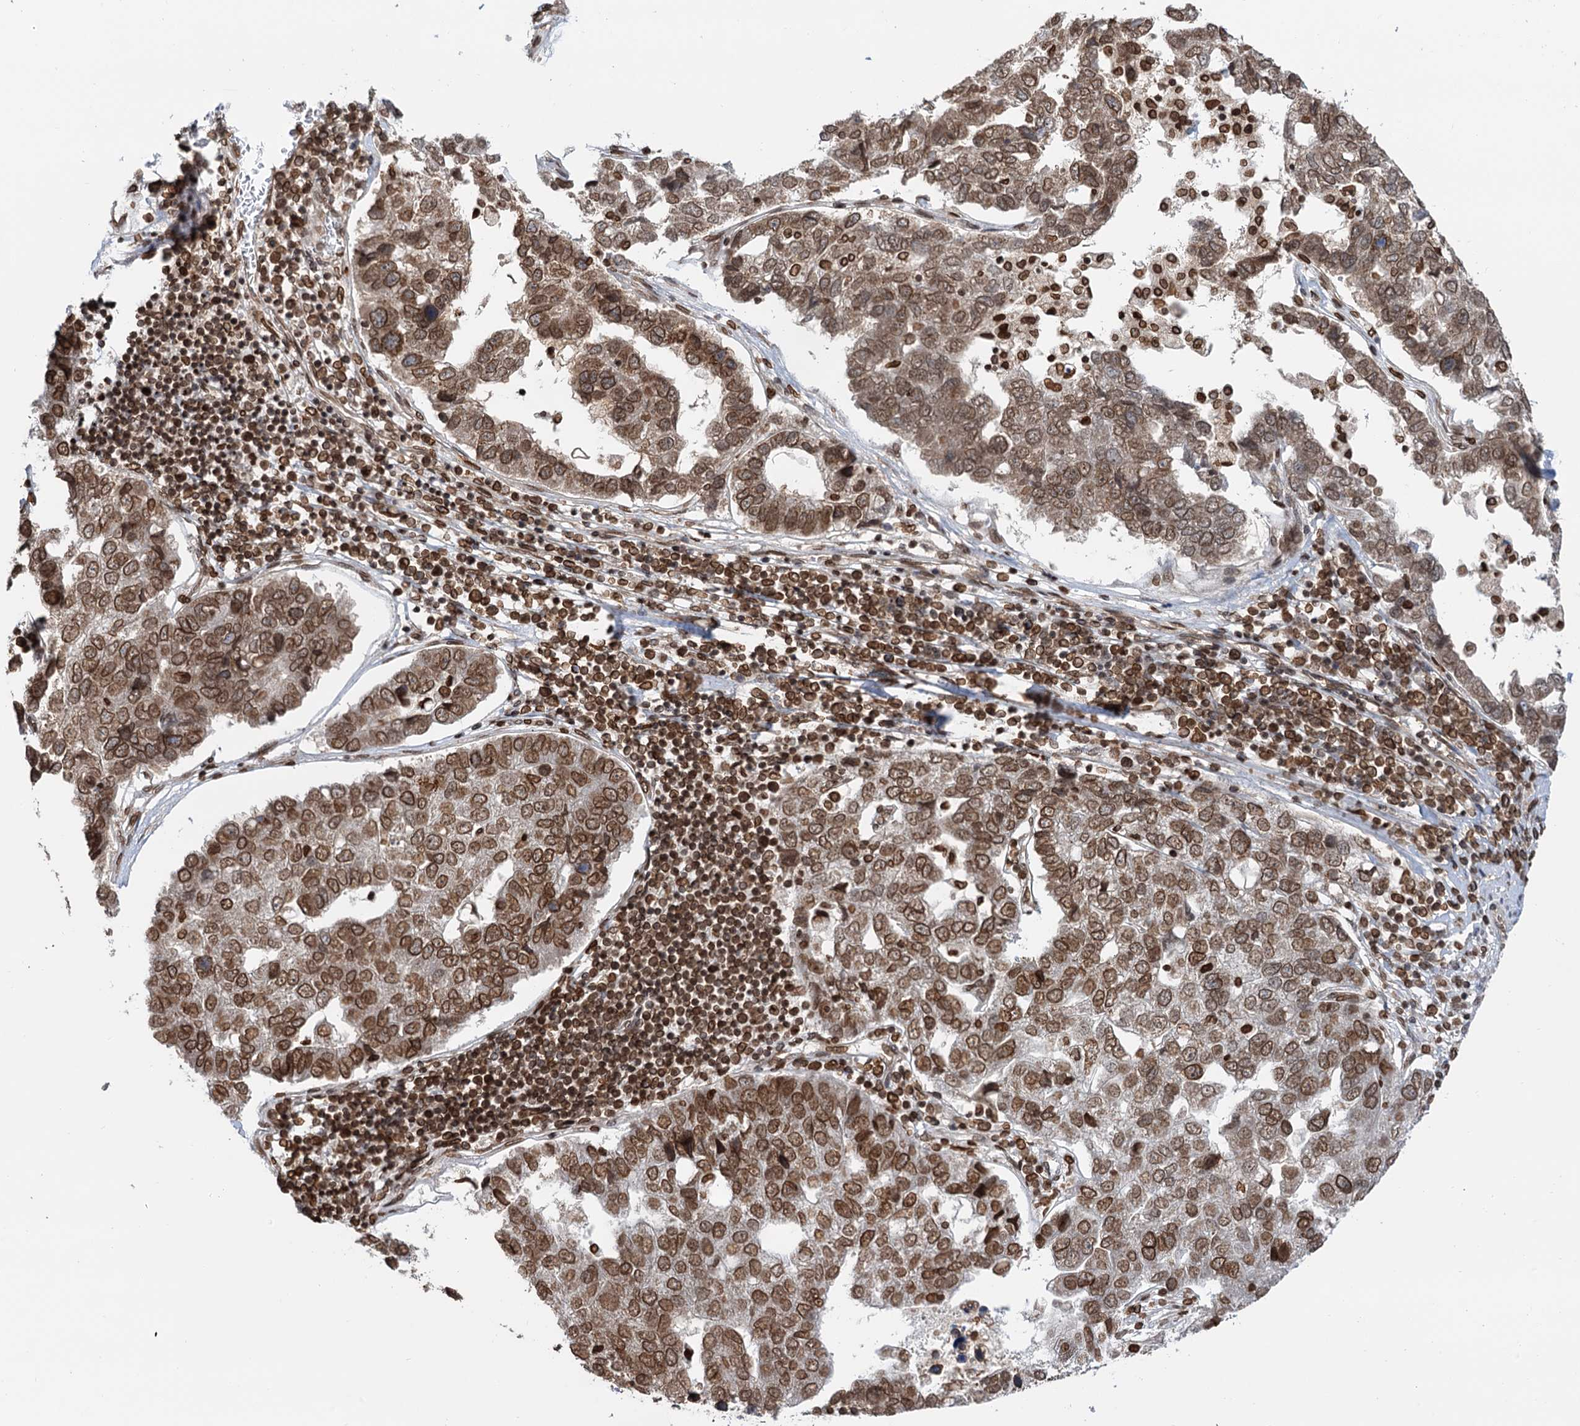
{"staining": {"intensity": "moderate", "quantity": ">75%", "location": "cytoplasmic/membranous,nuclear"}, "tissue": "pancreatic cancer", "cell_type": "Tumor cells", "image_type": "cancer", "snomed": [{"axis": "morphology", "description": "Adenocarcinoma, NOS"}, {"axis": "topography", "description": "Pancreas"}], "caption": "Moderate cytoplasmic/membranous and nuclear protein staining is appreciated in approximately >75% of tumor cells in pancreatic cancer (adenocarcinoma).", "gene": "ZC3H13", "patient": {"sex": "female", "age": 61}}